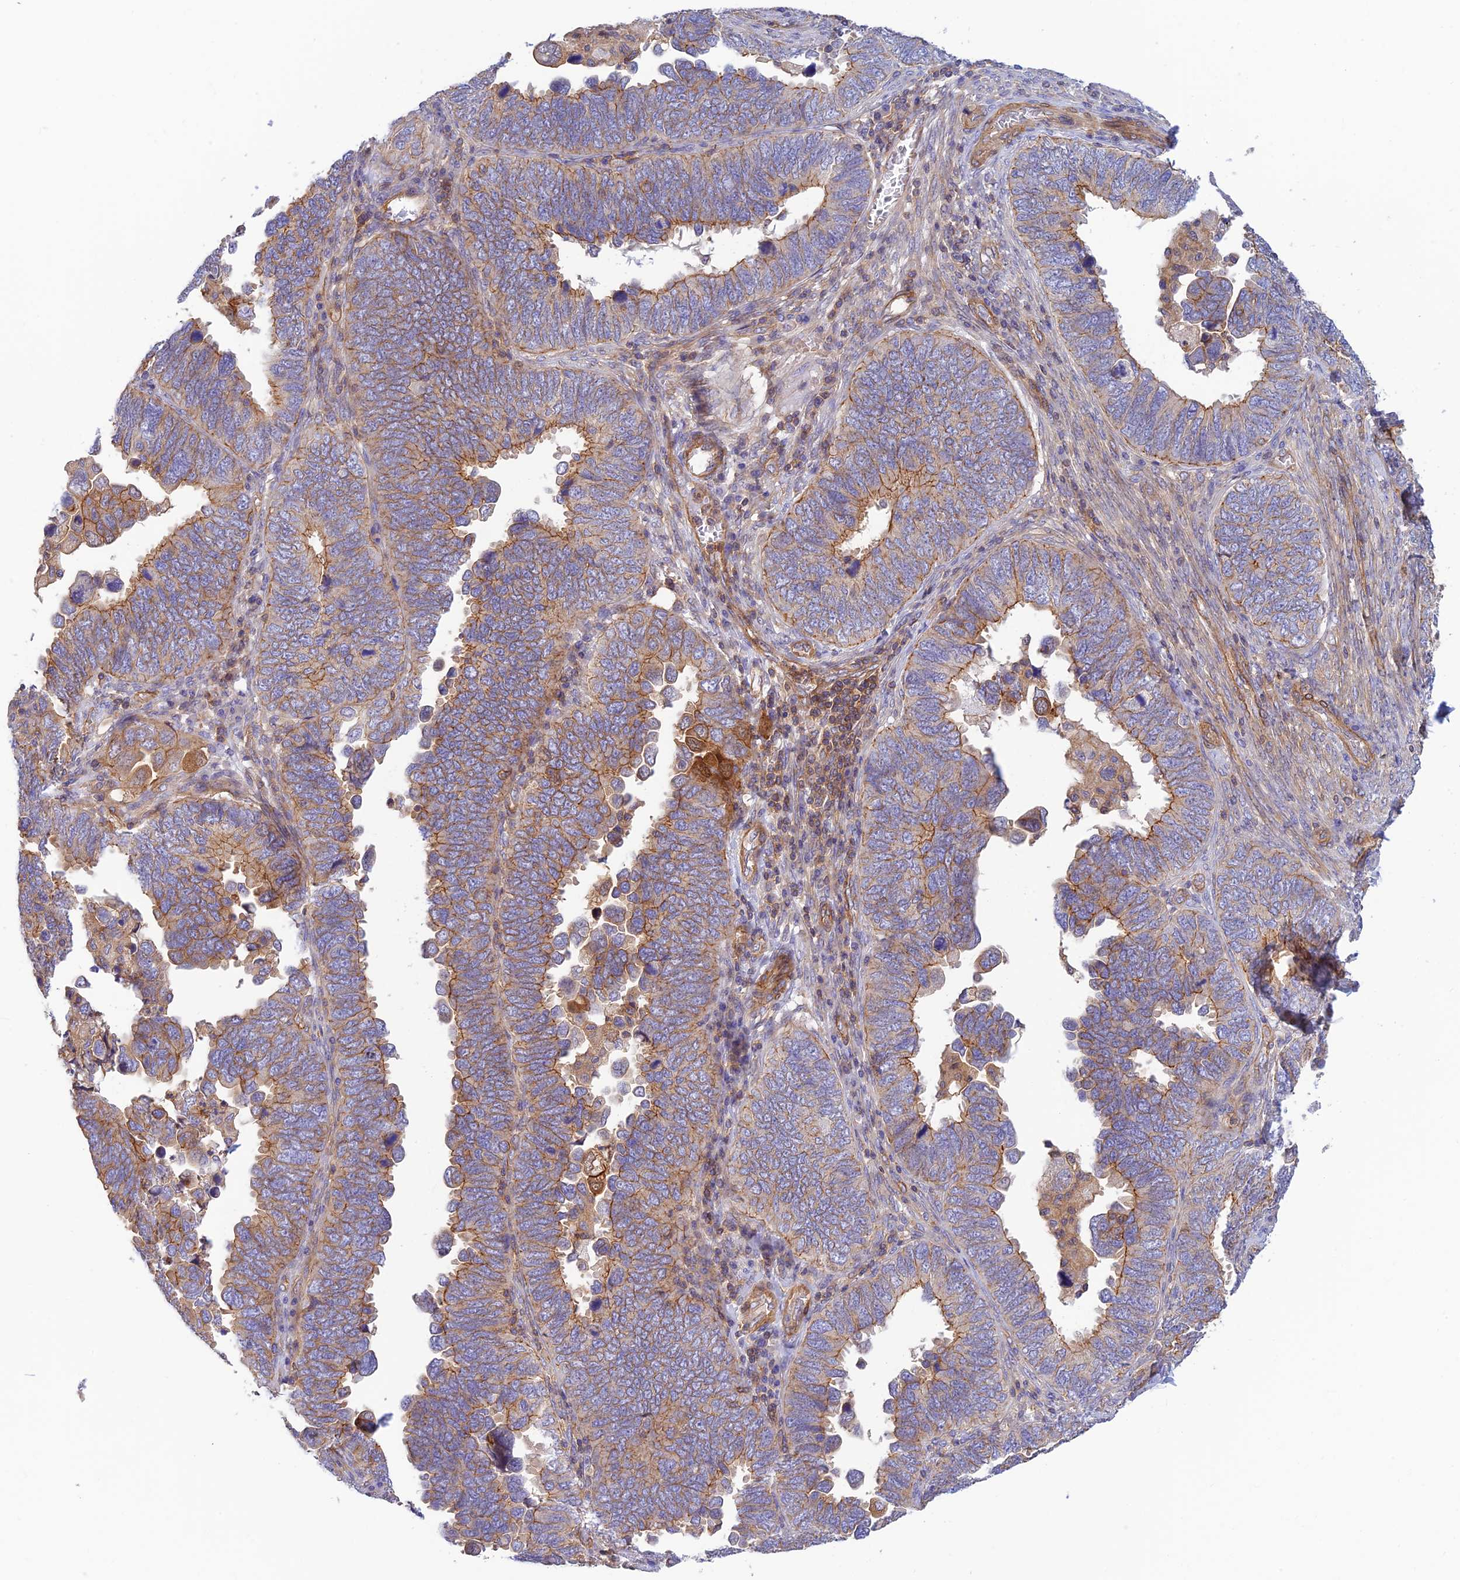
{"staining": {"intensity": "moderate", "quantity": "25%-75%", "location": "cytoplasmic/membranous"}, "tissue": "endometrial cancer", "cell_type": "Tumor cells", "image_type": "cancer", "snomed": [{"axis": "morphology", "description": "Adenocarcinoma, NOS"}, {"axis": "topography", "description": "Endometrium"}], "caption": "The immunohistochemical stain highlights moderate cytoplasmic/membranous staining in tumor cells of endometrial cancer tissue. (Stains: DAB in brown, nuclei in blue, Microscopy: brightfield microscopy at high magnification).", "gene": "PPP1R12C", "patient": {"sex": "female", "age": 79}}